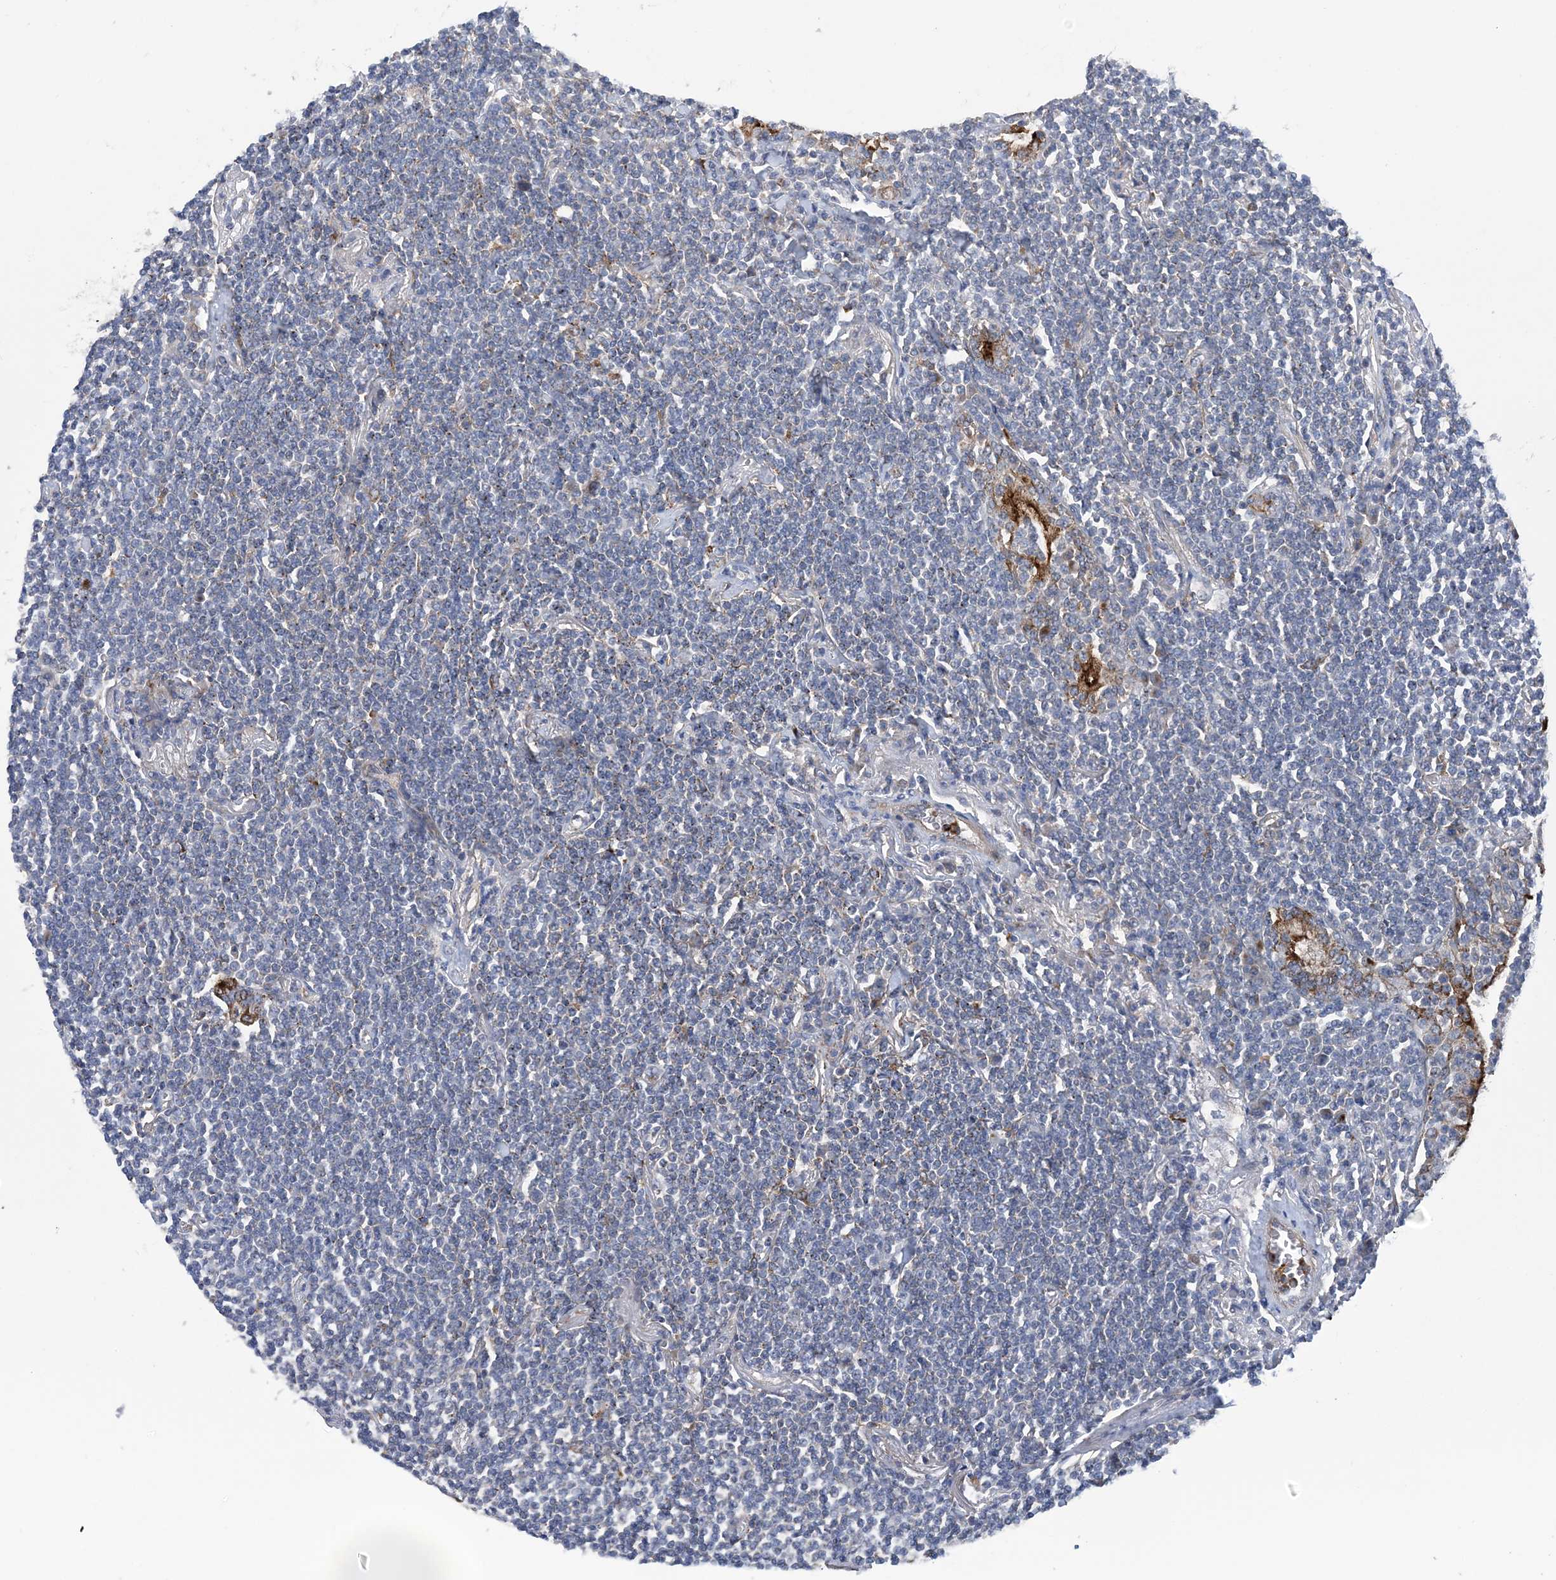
{"staining": {"intensity": "negative", "quantity": "none", "location": "none"}, "tissue": "lymphoma", "cell_type": "Tumor cells", "image_type": "cancer", "snomed": [{"axis": "morphology", "description": "Malignant lymphoma, non-Hodgkin's type, Low grade"}, {"axis": "topography", "description": "Lung"}], "caption": "Lymphoma was stained to show a protein in brown. There is no significant expression in tumor cells. The staining is performed using DAB (3,3'-diaminobenzidine) brown chromogen with nuclei counter-stained in using hematoxylin.", "gene": "PTTG1IP", "patient": {"sex": "female", "age": 71}}